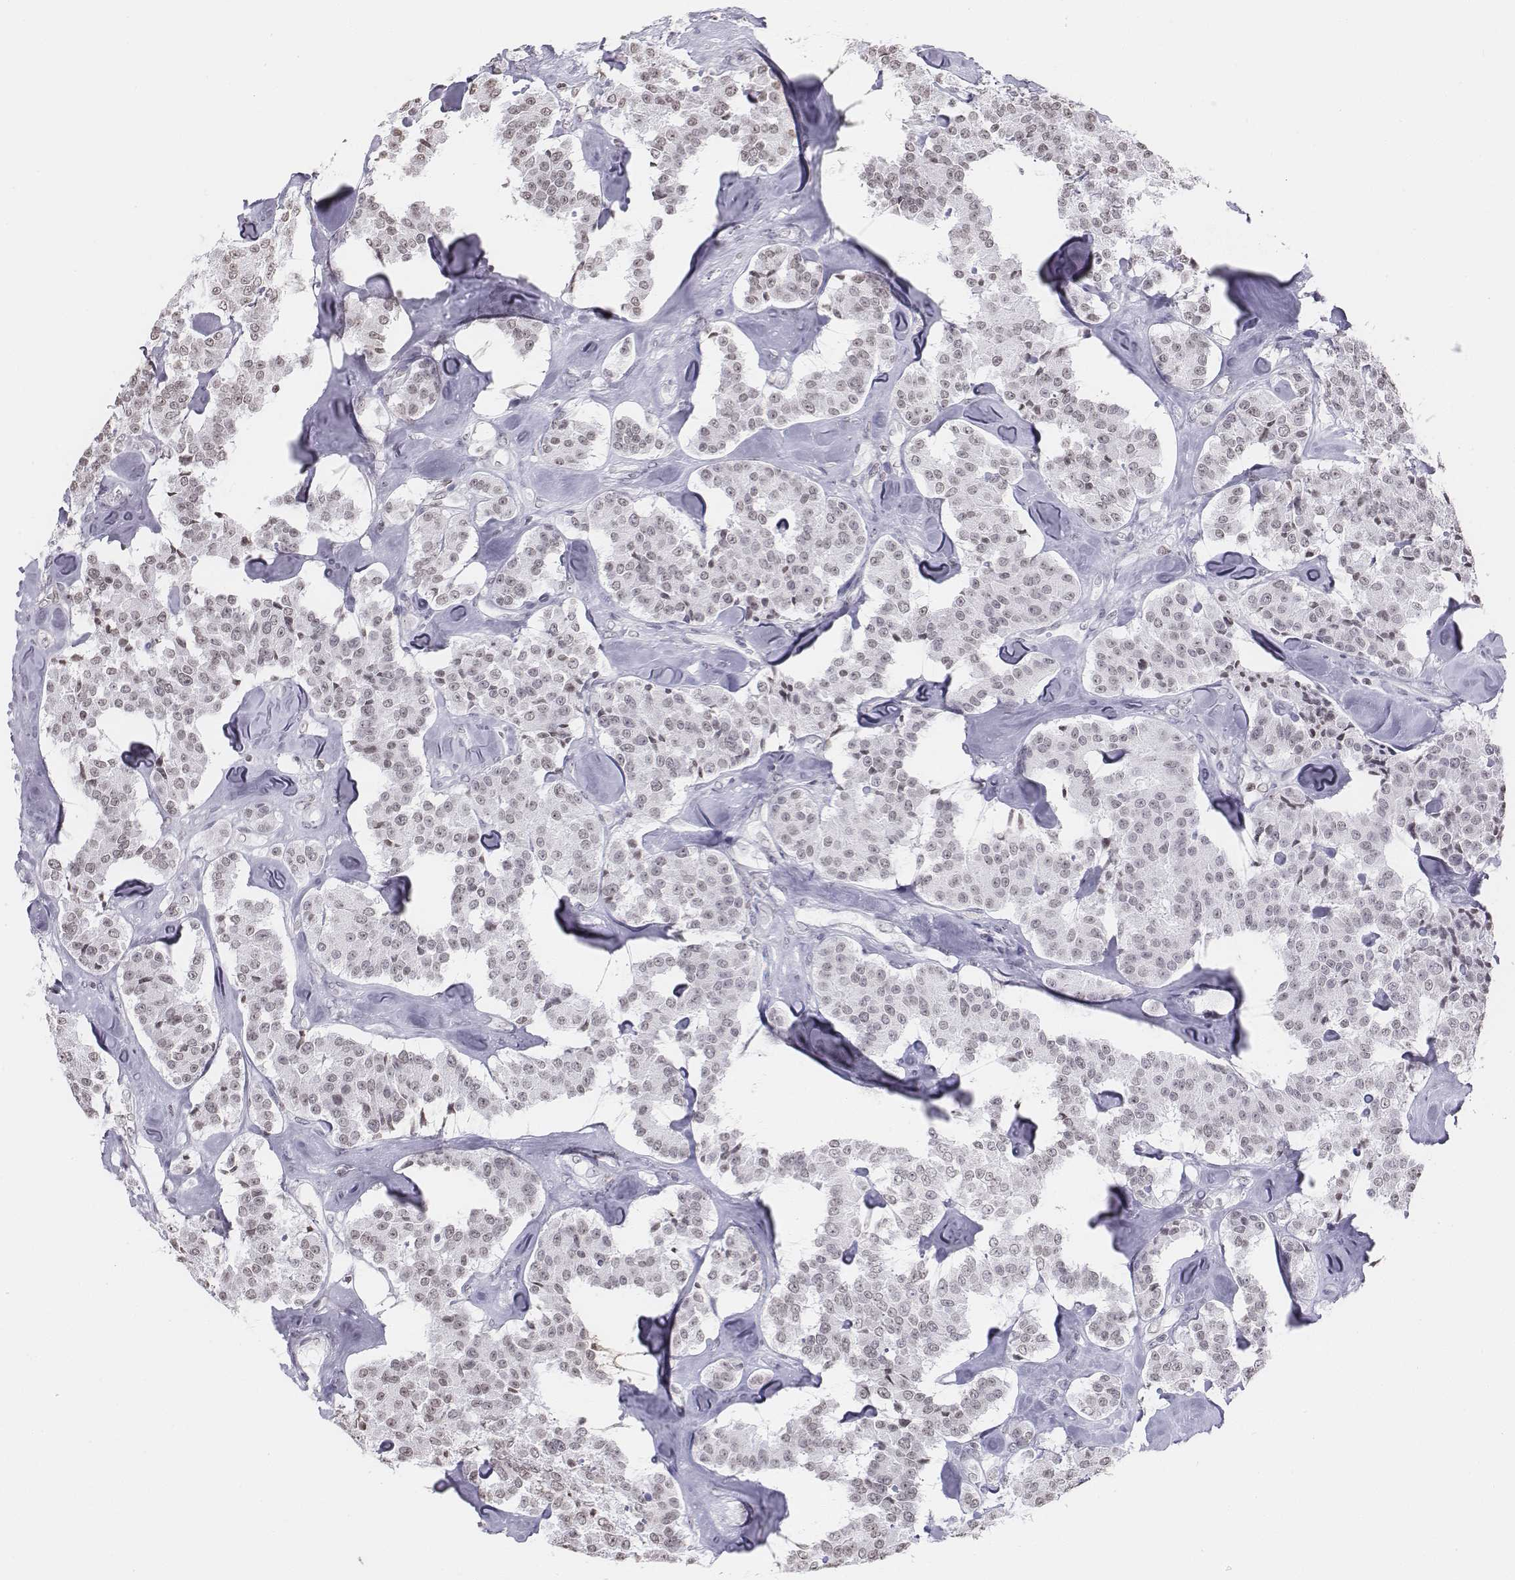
{"staining": {"intensity": "weak", "quantity": "<25%", "location": "nuclear"}, "tissue": "carcinoid", "cell_type": "Tumor cells", "image_type": "cancer", "snomed": [{"axis": "morphology", "description": "Carcinoid, malignant, NOS"}, {"axis": "topography", "description": "Pancreas"}], "caption": "This is a histopathology image of immunohistochemistry staining of malignant carcinoid, which shows no expression in tumor cells. (Stains: DAB IHC with hematoxylin counter stain, Microscopy: brightfield microscopy at high magnification).", "gene": "BARHL1", "patient": {"sex": "male", "age": 41}}